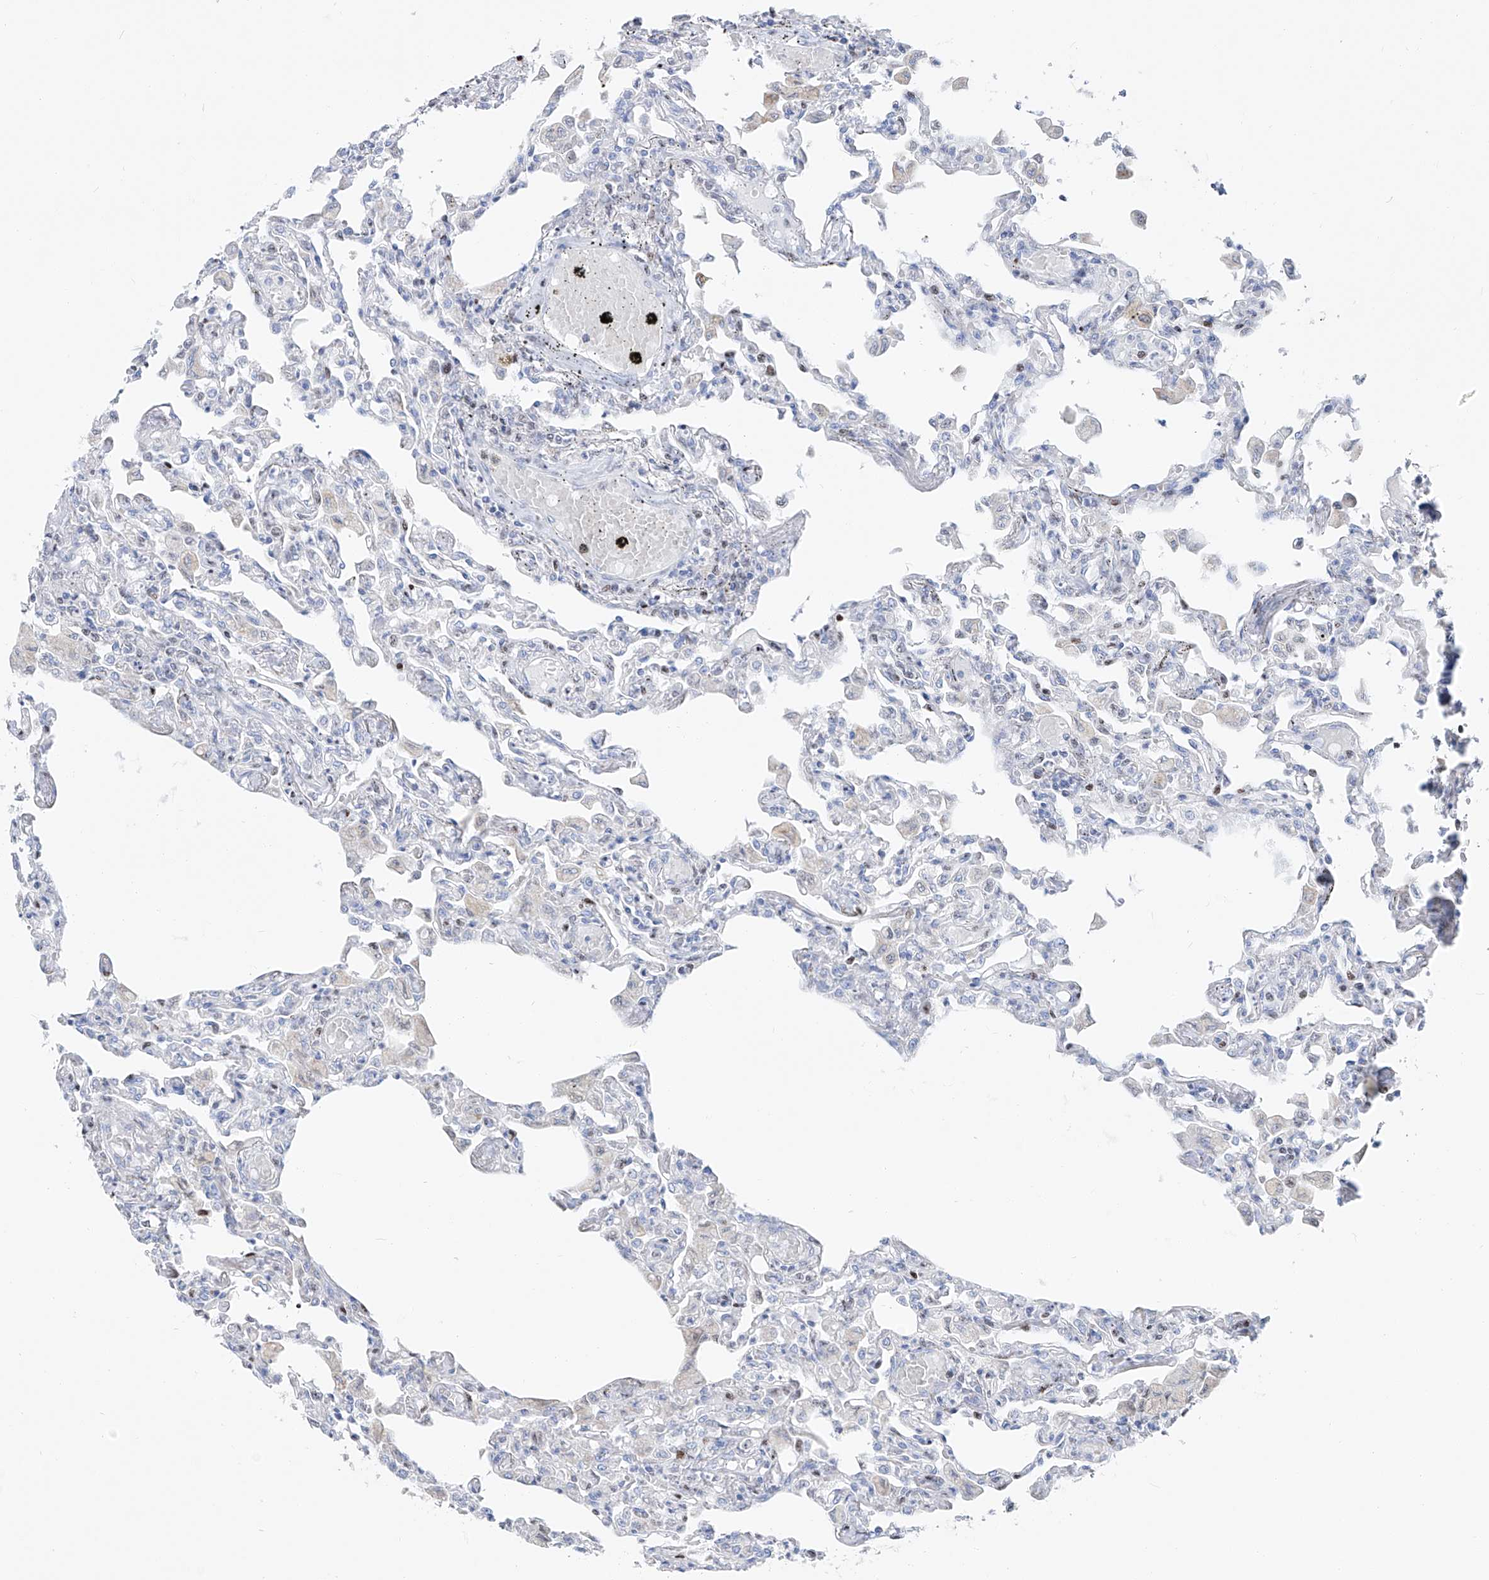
{"staining": {"intensity": "negative", "quantity": "none", "location": "none"}, "tissue": "lung", "cell_type": "Alveolar cells", "image_type": "normal", "snomed": [{"axis": "morphology", "description": "Normal tissue, NOS"}, {"axis": "topography", "description": "Bronchus"}, {"axis": "topography", "description": "Lung"}], "caption": "A high-resolution histopathology image shows immunohistochemistry staining of benign lung, which reveals no significant expression in alveolar cells. (Stains: DAB (3,3'-diaminobenzidine) immunohistochemistry with hematoxylin counter stain, Microscopy: brightfield microscopy at high magnification).", "gene": "FRS3", "patient": {"sex": "female", "age": 49}}